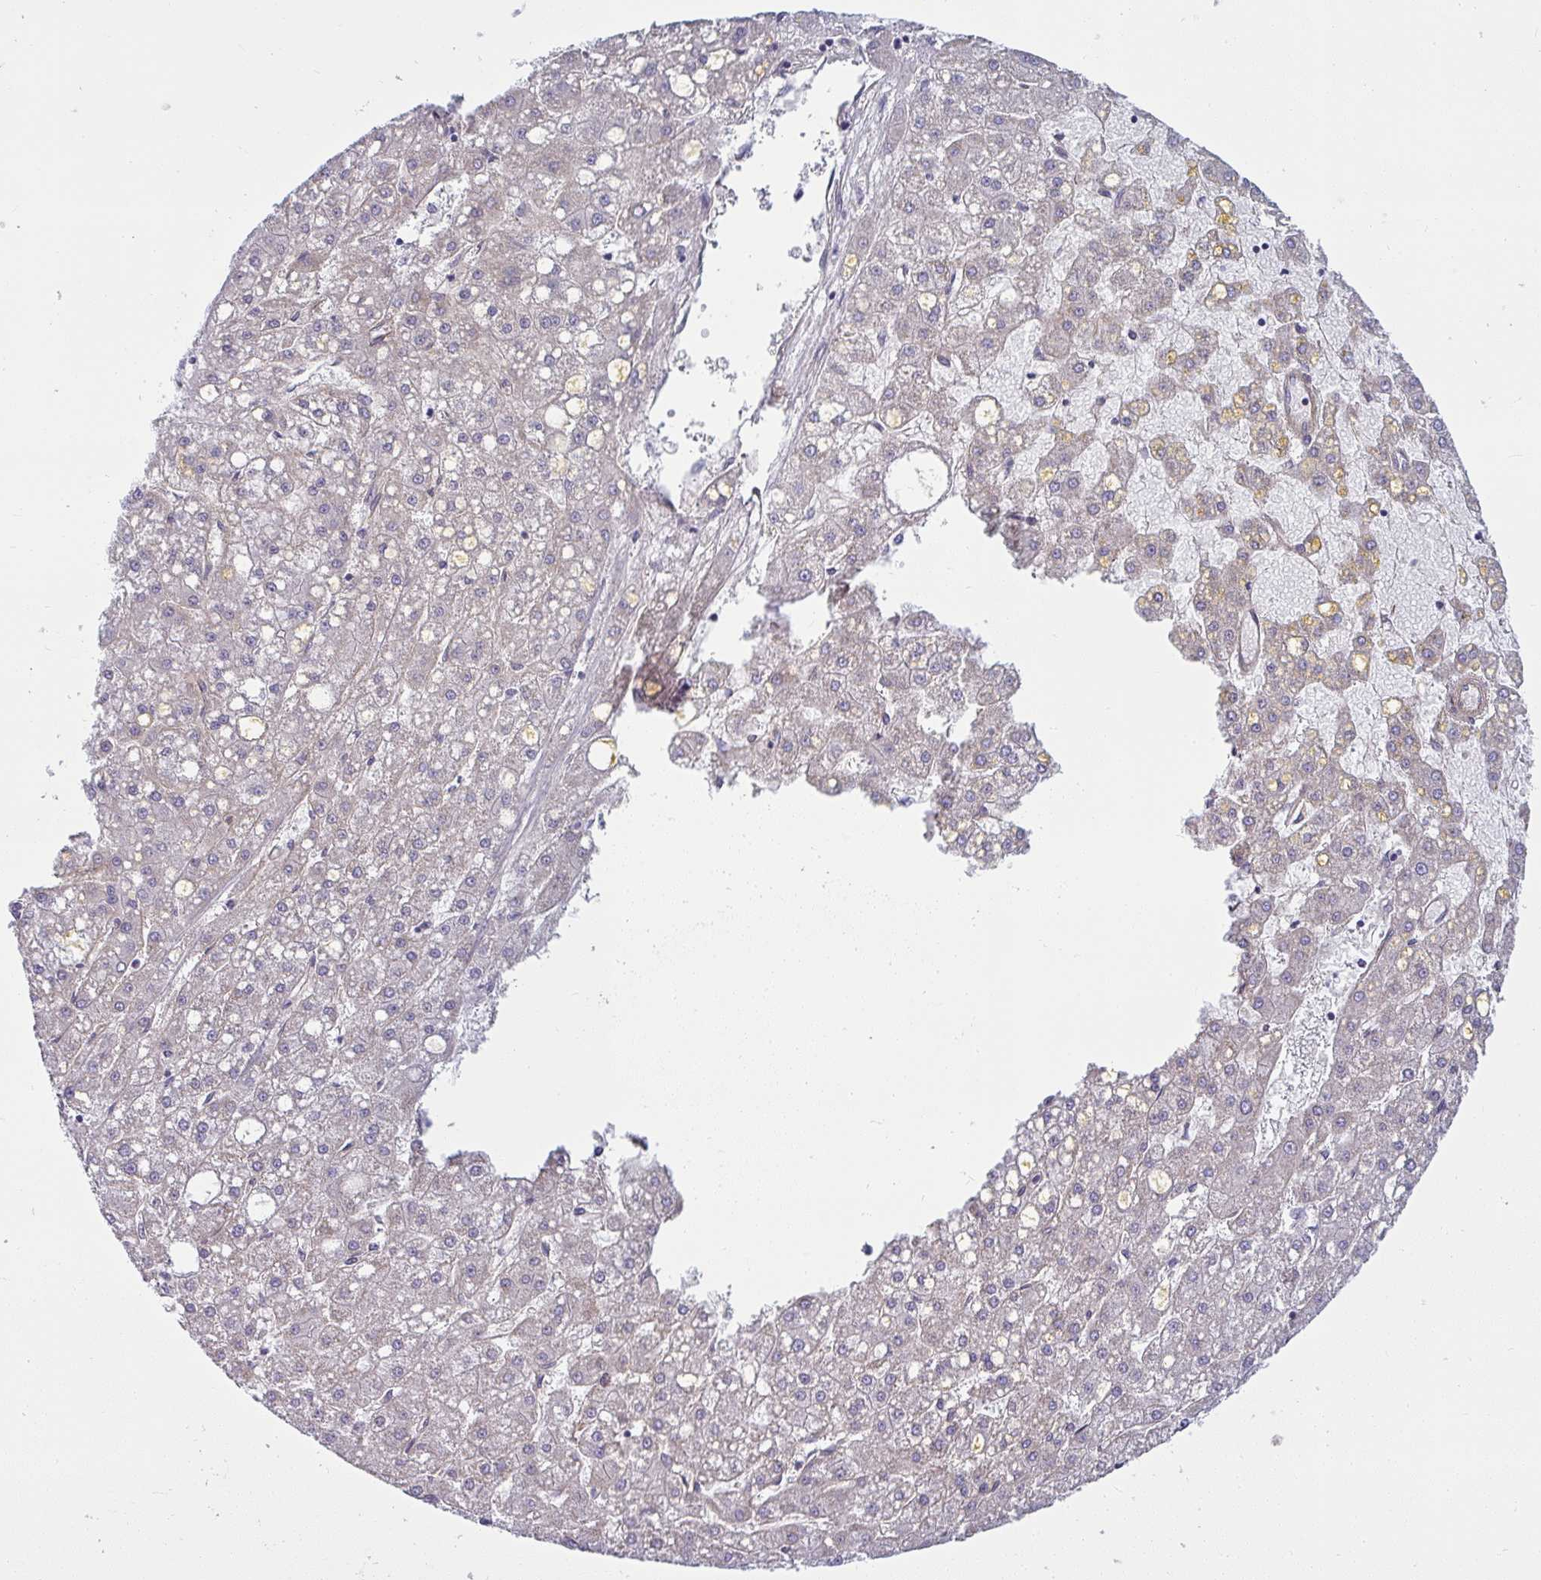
{"staining": {"intensity": "negative", "quantity": "none", "location": "none"}, "tissue": "liver cancer", "cell_type": "Tumor cells", "image_type": "cancer", "snomed": [{"axis": "morphology", "description": "Carcinoma, Hepatocellular, NOS"}, {"axis": "topography", "description": "Liver"}], "caption": "Micrograph shows no significant protein expression in tumor cells of hepatocellular carcinoma (liver).", "gene": "IFIT3", "patient": {"sex": "male", "age": 67}}